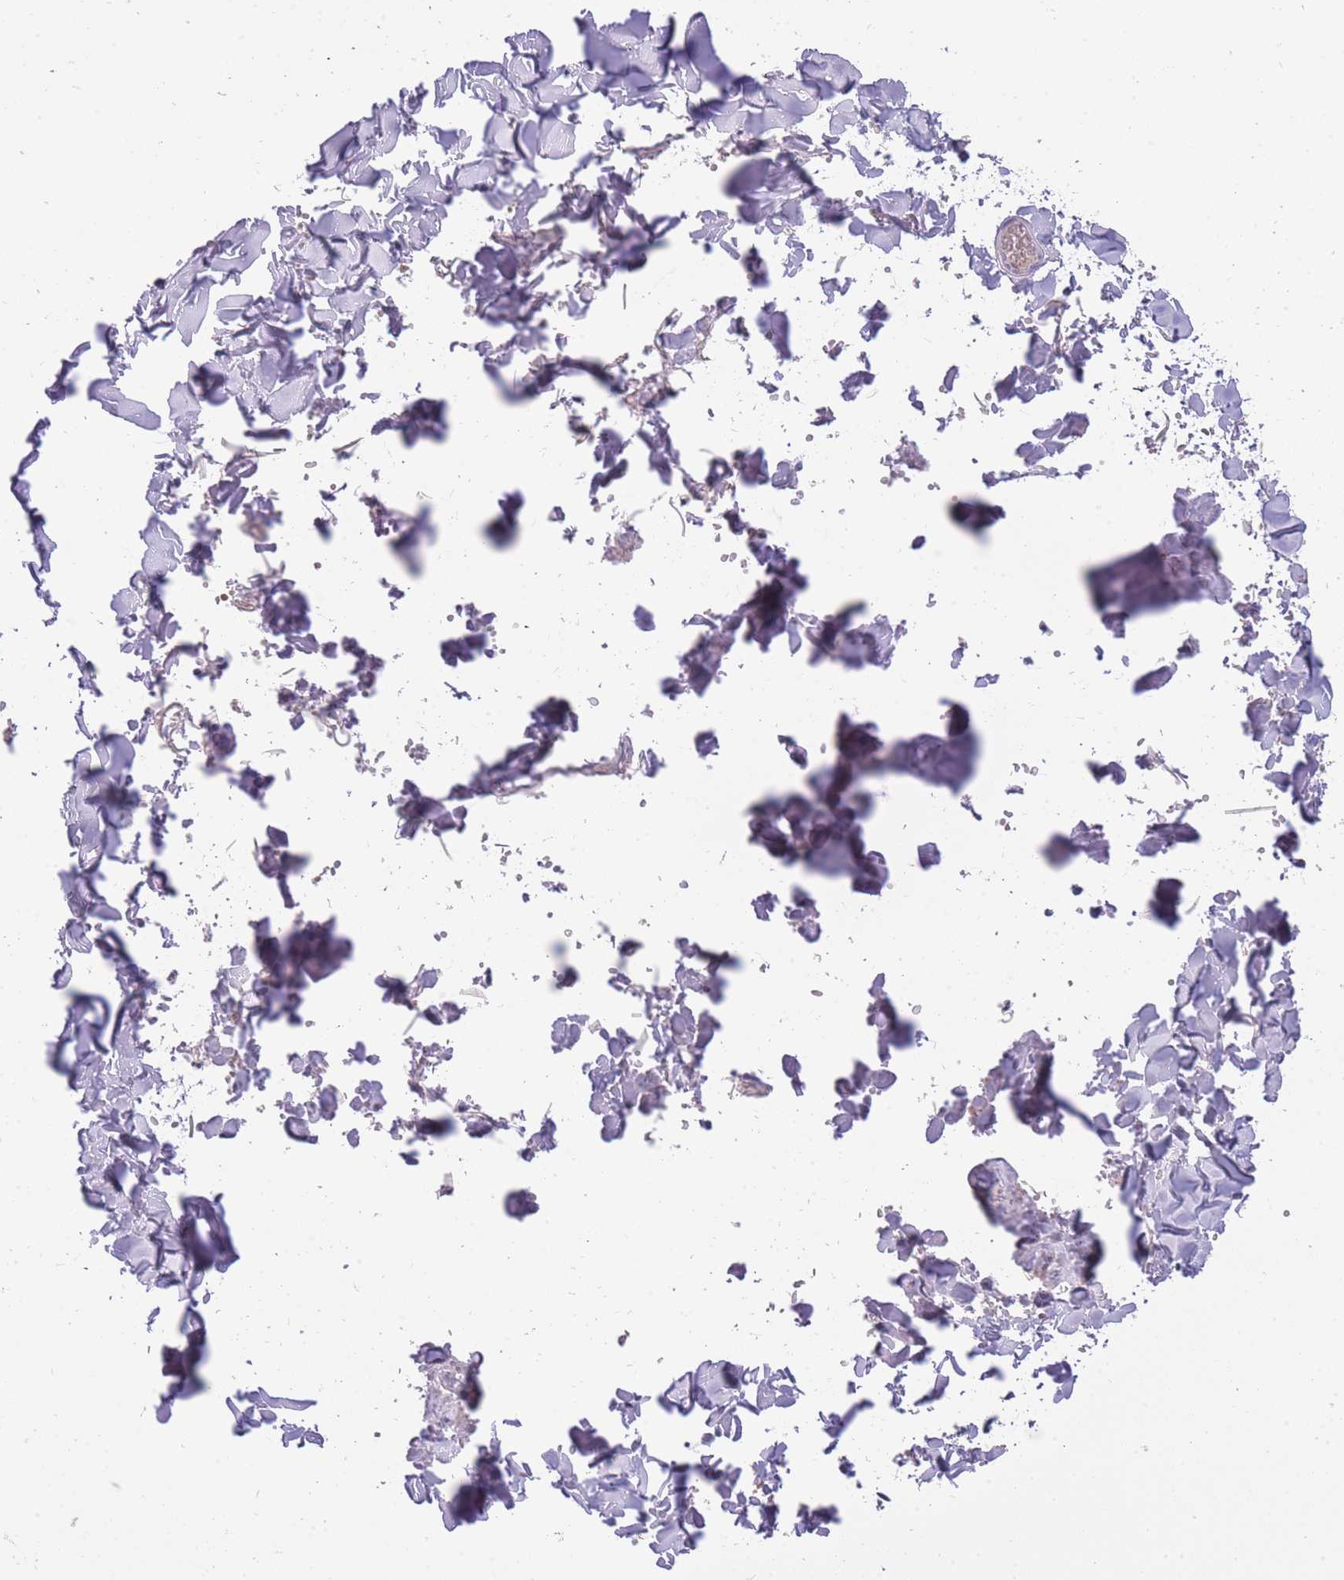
{"staining": {"intensity": "negative", "quantity": "none", "location": "none"}, "tissue": "adipose tissue", "cell_type": "Adipocytes", "image_type": "normal", "snomed": [{"axis": "morphology", "description": "Normal tissue, NOS"}, {"axis": "topography", "description": "Salivary gland"}, {"axis": "topography", "description": "Peripheral nerve tissue"}], "caption": "This image is of normal adipose tissue stained with IHC to label a protein in brown with the nuclei are counter-stained blue. There is no staining in adipocytes.", "gene": "CRYGN", "patient": {"sex": "male", "age": 38}}